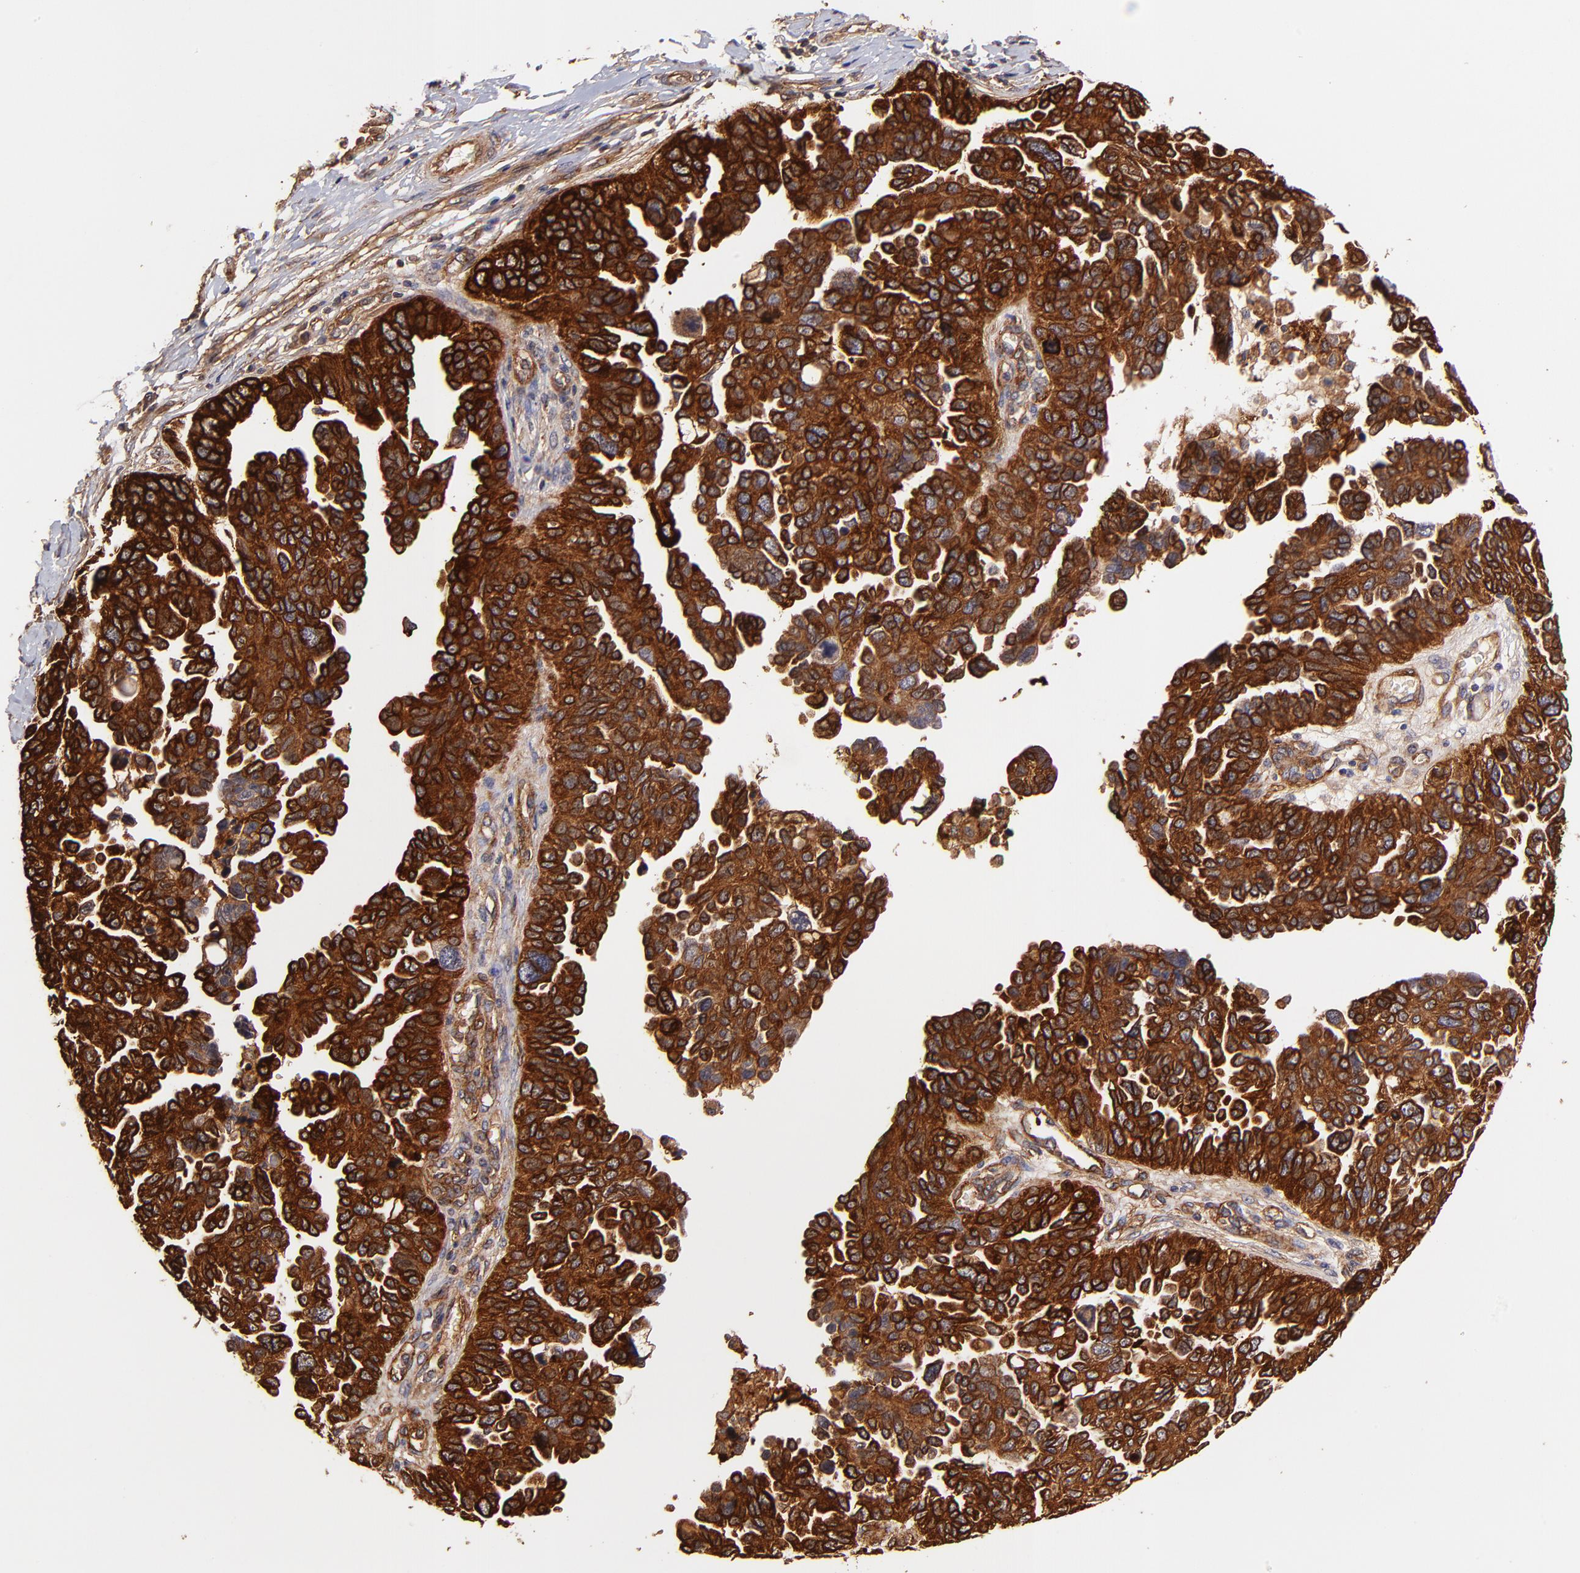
{"staining": {"intensity": "strong", "quantity": ">75%", "location": "cytoplasmic/membranous"}, "tissue": "ovarian cancer", "cell_type": "Tumor cells", "image_type": "cancer", "snomed": [{"axis": "morphology", "description": "Cystadenocarcinoma, serous, NOS"}, {"axis": "topography", "description": "Ovary"}], "caption": "High-magnification brightfield microscopy of ovarian serous cystadenocarcinoma stained with DAB (3,3'-diaminobenzidine) (brown) and counterstained with hematoxylin (blue). tumor cells exhibit strong cytoplasmic/membranous staining is seen in approximately>75% of cells.", "gene": "ITGB1", "patient": {"sex": "female", "age": 64}}